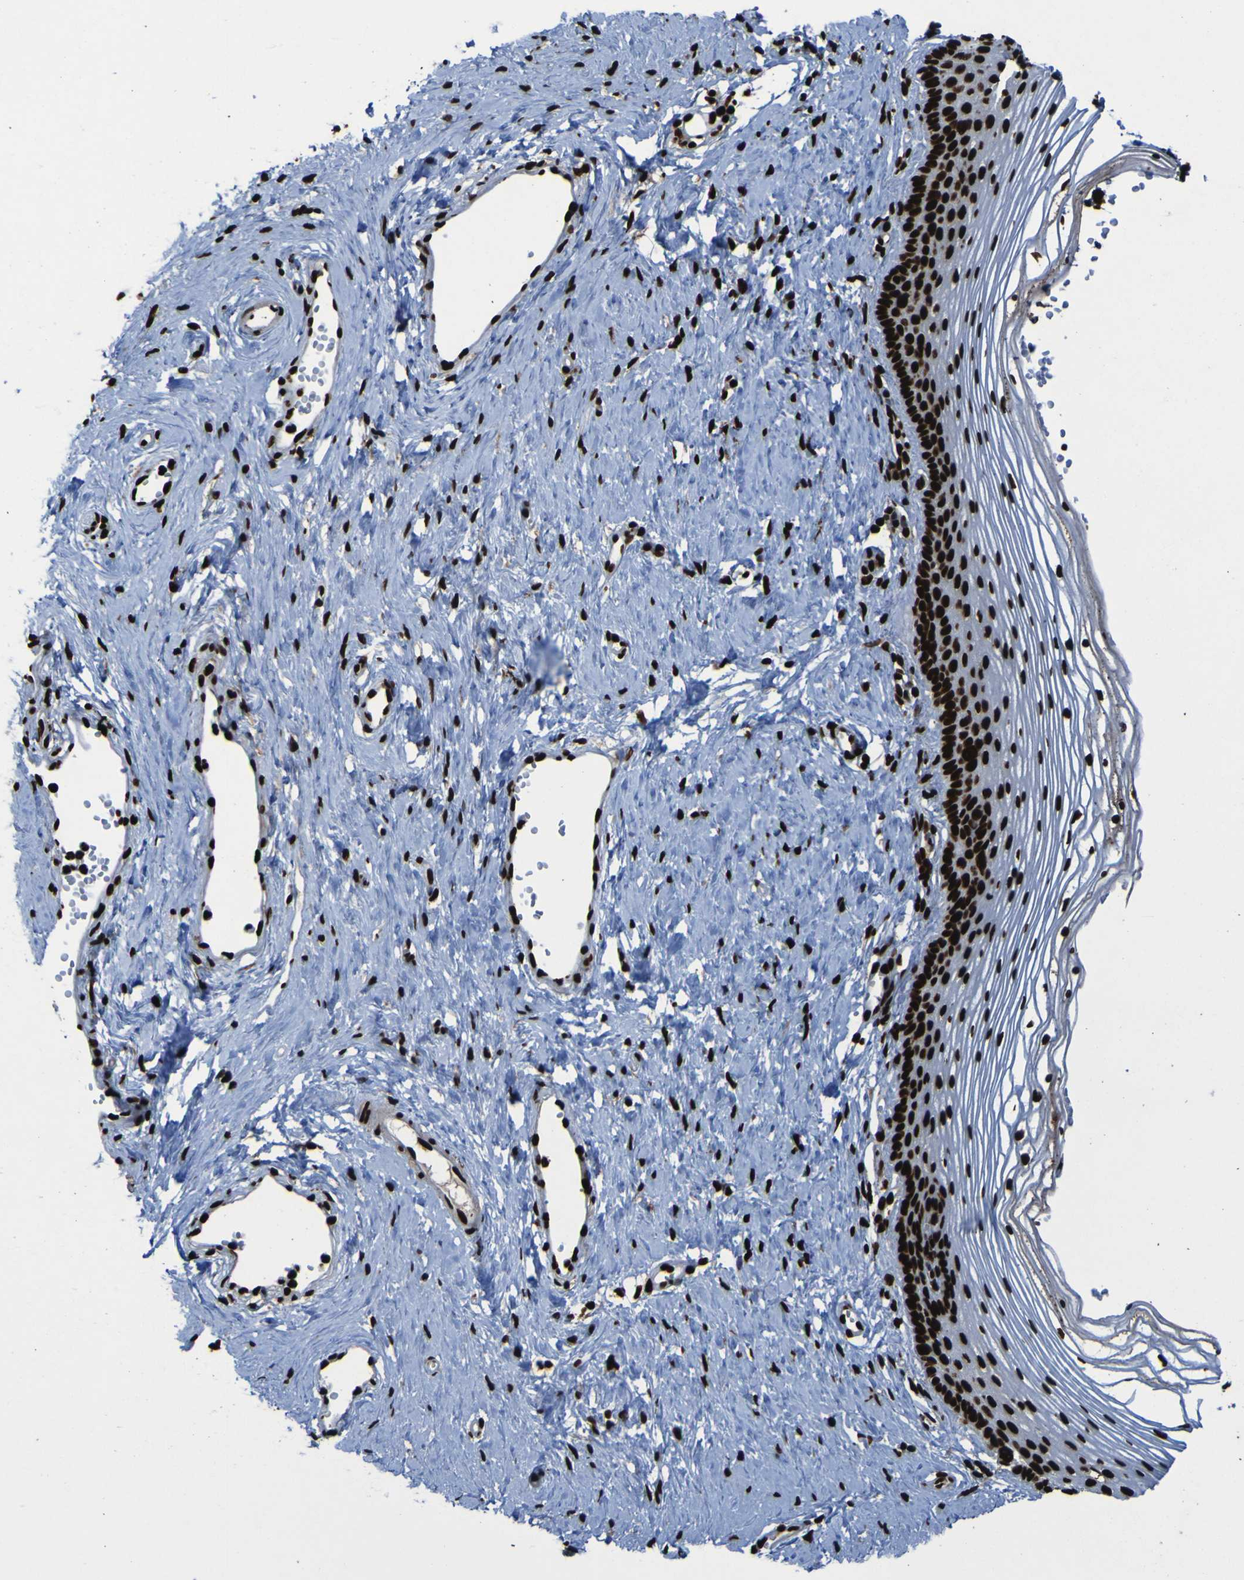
{"staining": {"intensity": "strong", "quantity": ">75%", "location": "nuclear"}, "tissue": "vagina", "cell_type": "Squamous epithelial cells", "image_type": "normal", "snomed": [{"axis": "morphology", "description": "Normal tissue, NOS"}, {"axis": "topography", "description": "Vagina"}], "caption": "Protein analysis of normal vagina exhibits strong nuclear expression in about >75% of squamous epithelial cells.", "gene": "NPM1", "patient": {"sex": "female", "age": 32}}